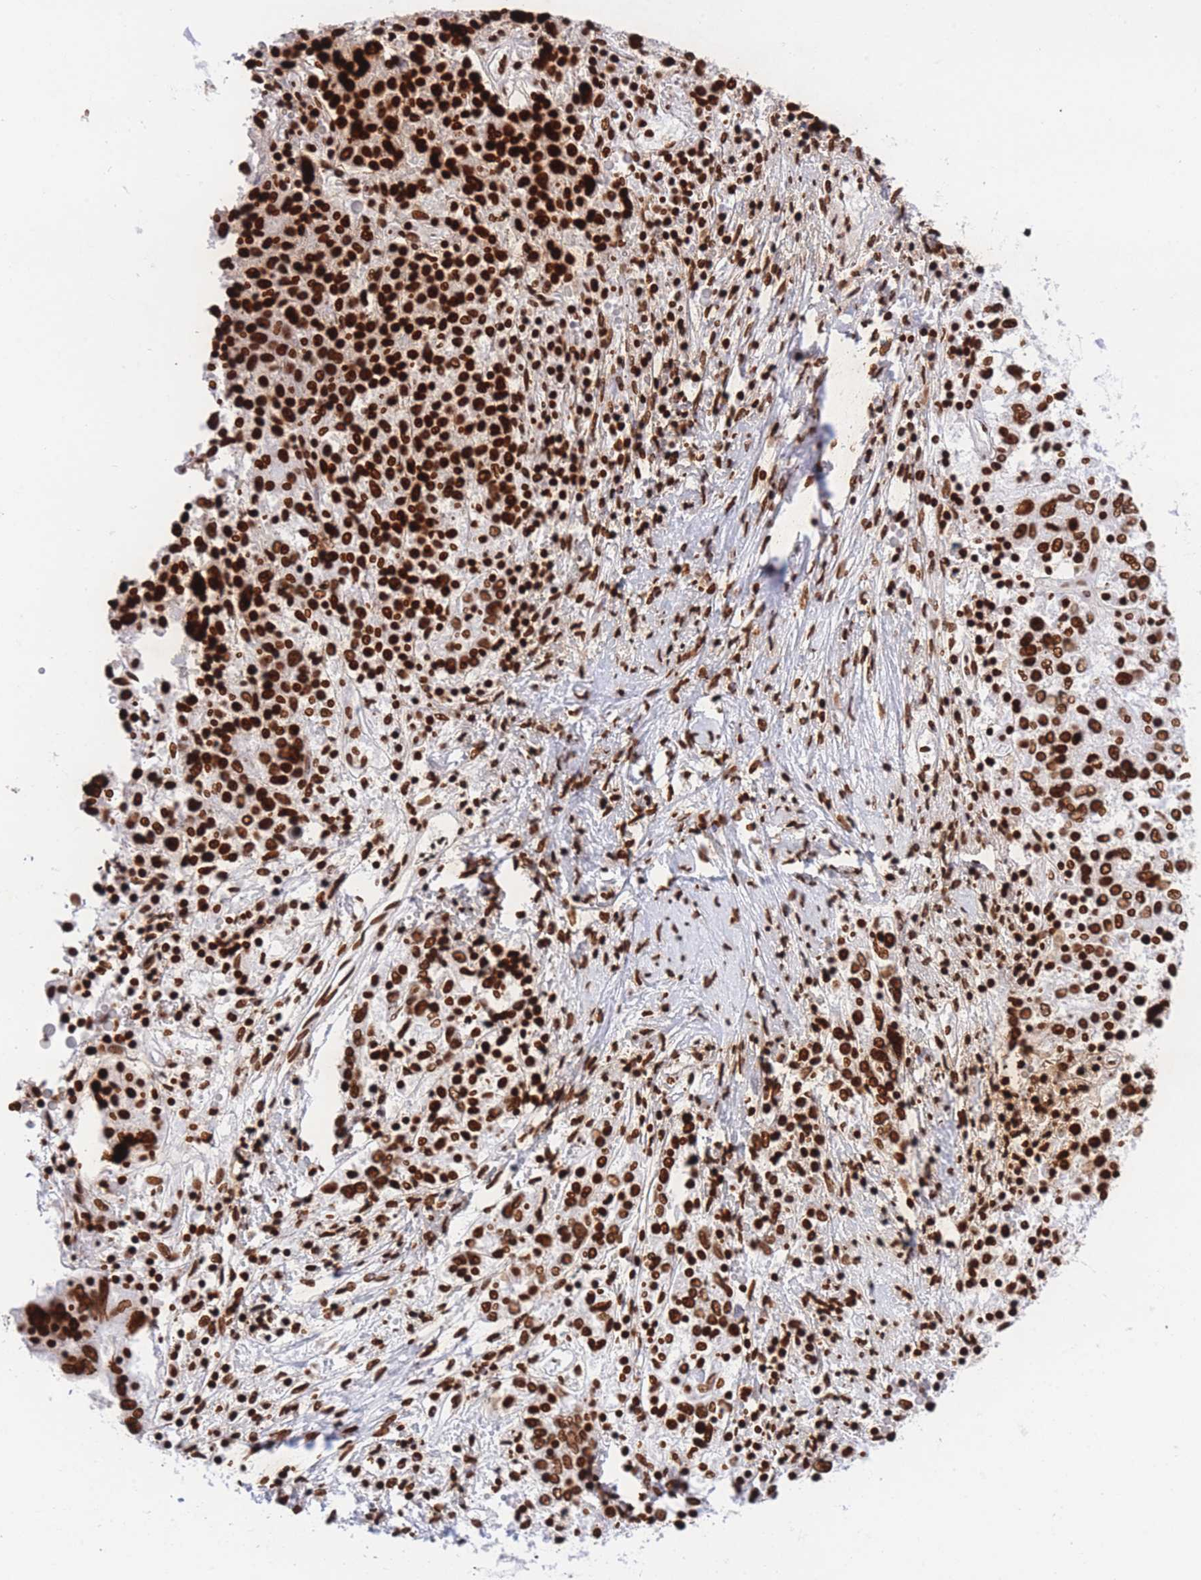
{"staining": {"intensity": "strong", "quantity": ">75%", "location": "nuclear"}, "tissue": "ovarian cancer", "cell_type": "Tumor cells", "image_type": "cancer", "snomed": [{"axis": "morphology", "description": "Carcinoma, endometroid"}, {"axis": "topography", "description": "Ovary"}], "caption": "Strong nuclear expression for a protein is present in about >75% of tumor cells of ovarian cancer (endometroid carcinoma) using immunohistochemistry (IHC).", "gene": "H2BC11", "patient": {"sex": "female", "age": 62}}